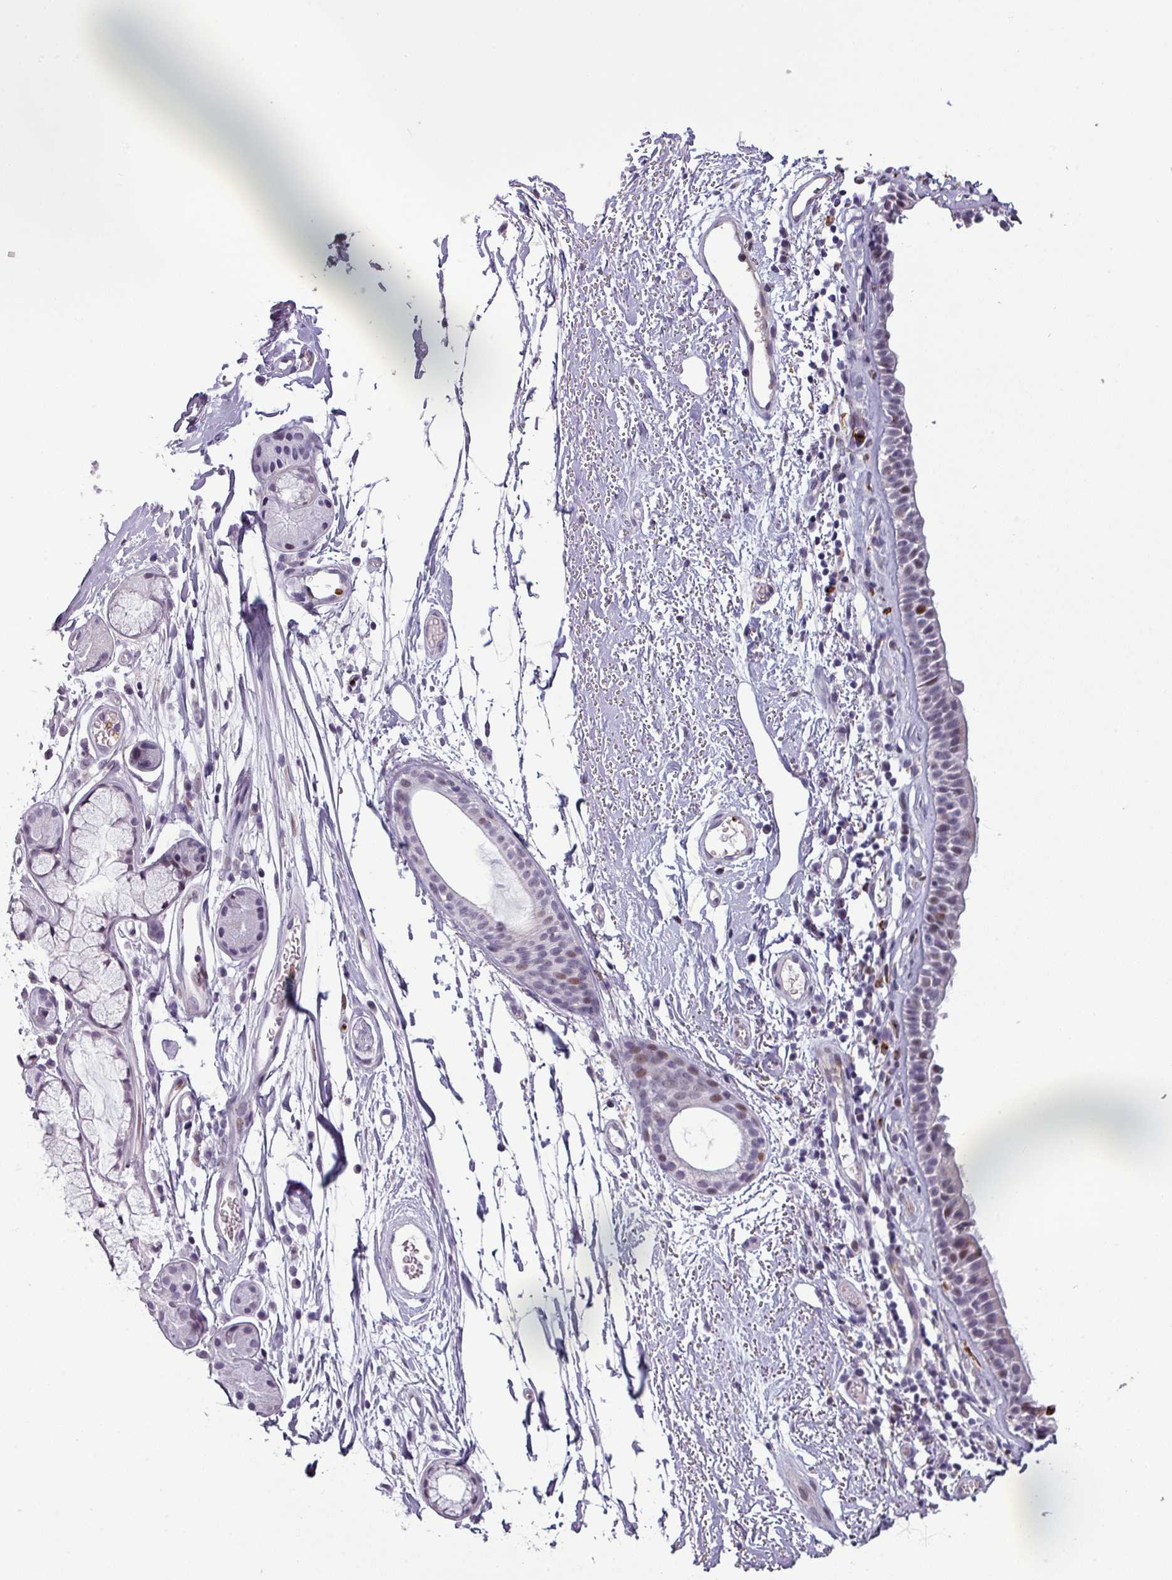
{"staining": {"intensity": "moderate", "quantity": "<25%", "location": "nuclear"}, "tissue": "nasopharynx", "cell_type": "Respiratory epithelial cells", "image_type": "normal", "snomed": [{"axis": "morphology", "description": "Normal tissue, NOS"}, {"axis": "topography", "description": "Cartilage tissue"}, {"axis": "topography", "description": "Nasopharynx"}], "caption": "A low amount of moderate nuclear staining is present in about <25% of respiratory epithelial cells in normal nasopharynx. The staining was performed using DAB, with brown indicating positive protein expression. Nuclei are stained blue with hematoxylin.", "gene": "TMEFF1", "patient": {"sex": "male", "age": 56}}